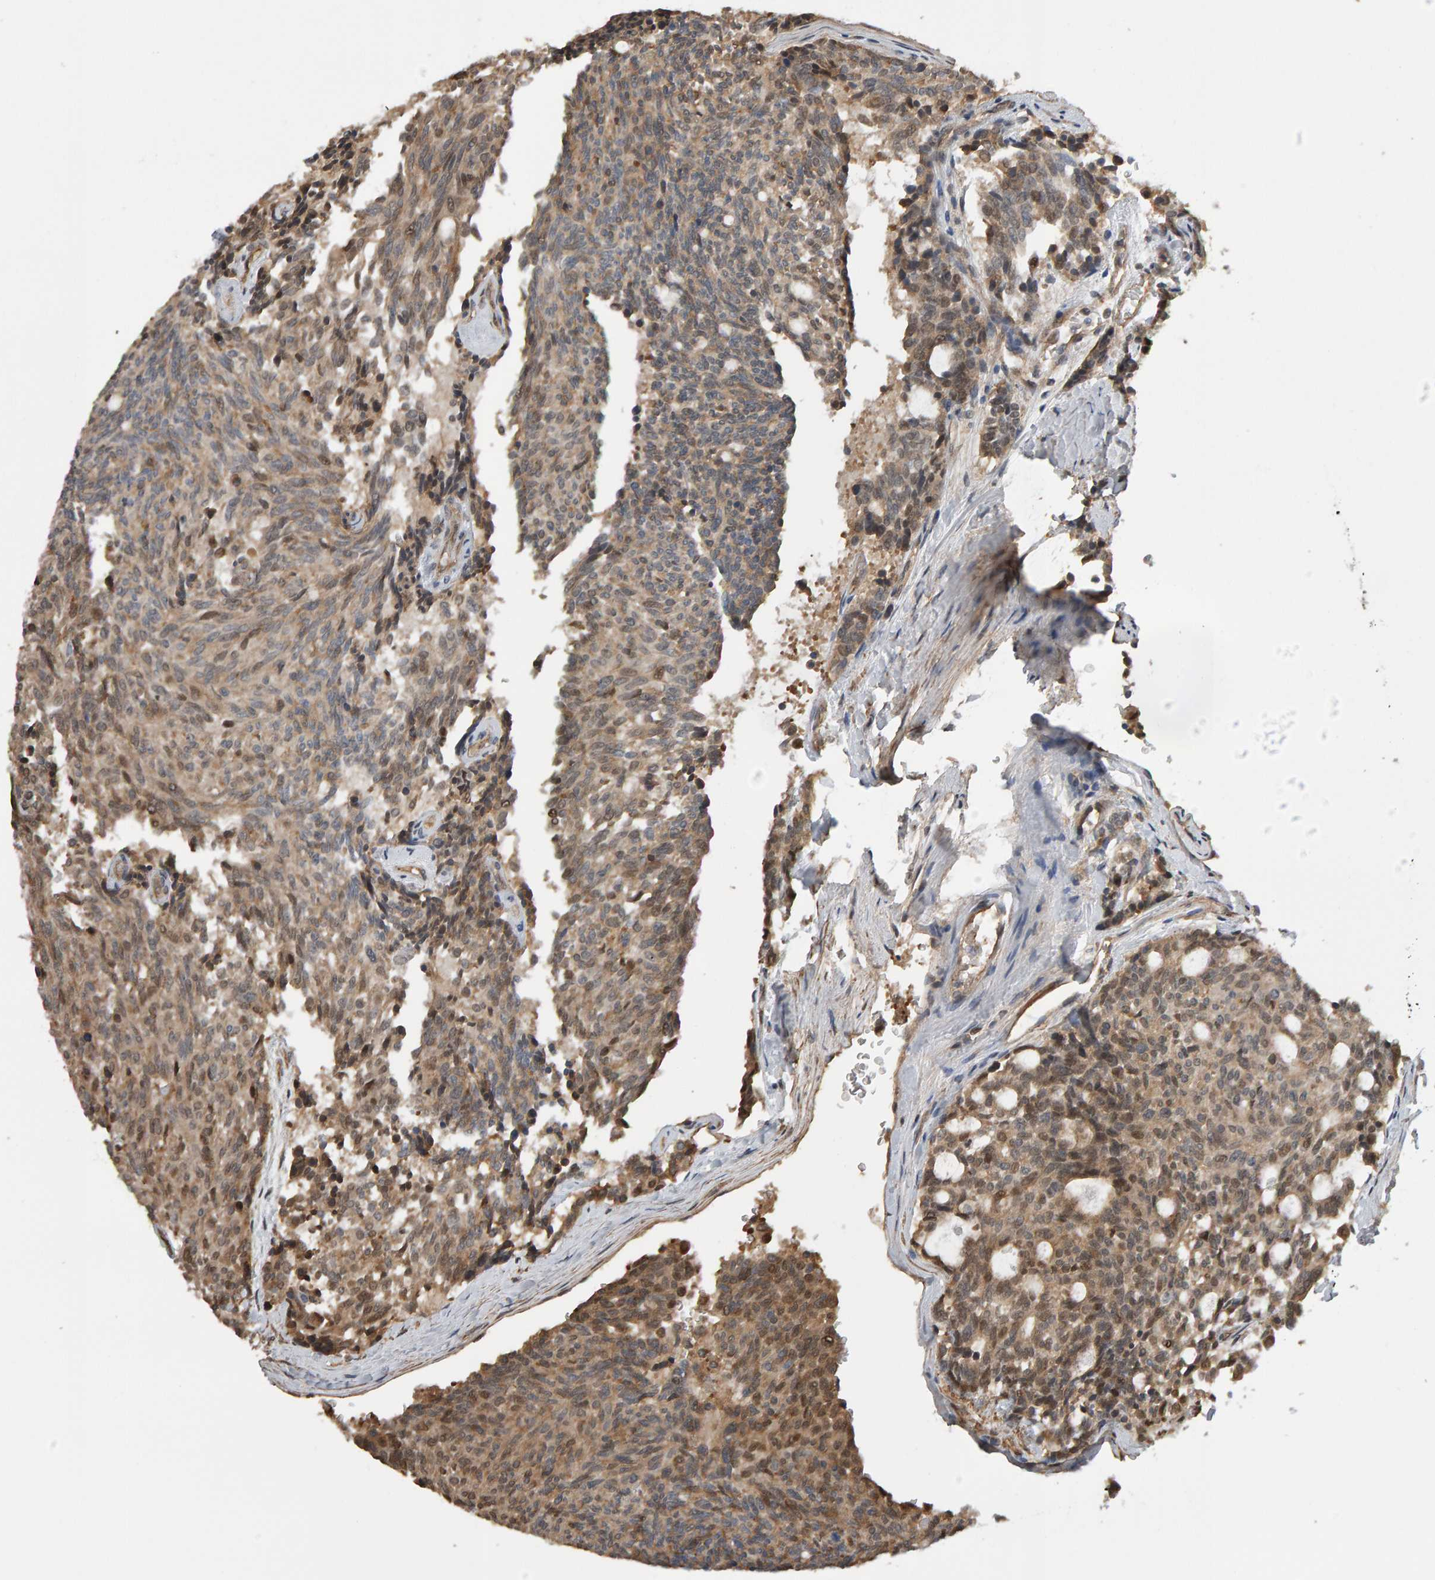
{"staining": {"intensity": "weak", "quantity": ">75%", "location": "cytoplasmic/membranous"}, "tissue": "carcinoid", "cell_type": "Tumor cells", "image_type": "cancer", "snomed": [{"axis": "morphology", "description": "Carcinoid, malignant, NOS"}, {"axis": "topography", "description": "Pancreas"}], "caption": "Immunohistochemistry (IHC) photomicrograph of human carcinoid stained for a protein (brown), which exhibits low levels of weak cytoplasmic/membranous expression in about >75% of tumor cells.", "gene": "COASY", "patient": {"sex": "female", "age": 54}}